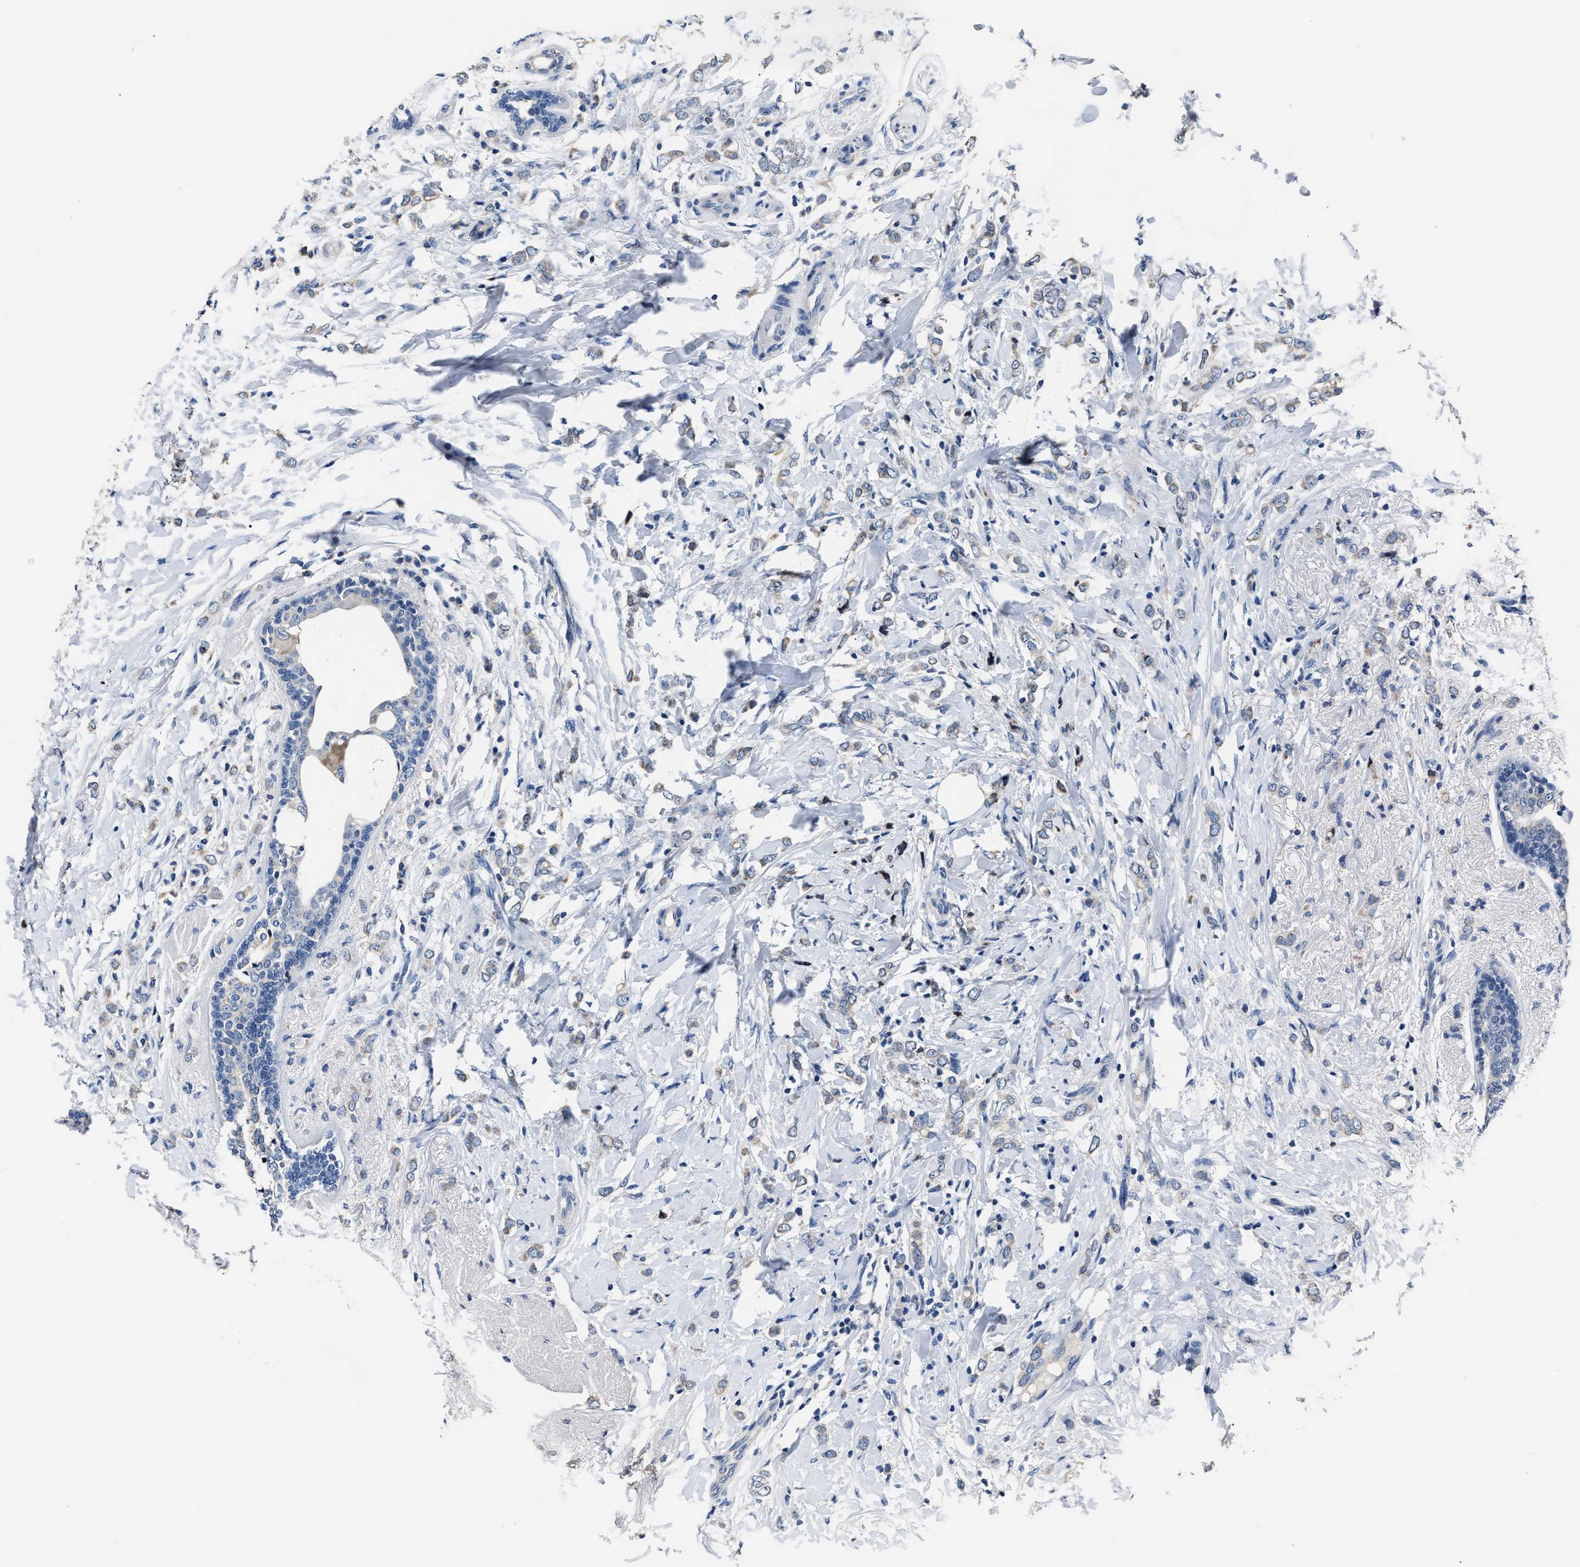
{"staining": {"intensity": "weak", "quantity": "<25%", "location": "cytoplasmic/membranous"}, "tissue": "breast cancer", "cell_type": "Tumor cells", "image_type": "cancer", "snomed": [{"axis": "morphology", "description": "Normal tissue, NOS"}, {"axis": "morphology", "description": "Lobular carcinoma"}, {"axis": "topography", "description": "Breast"}], "caption": "Immunohistochemistry (IHC) of breast cancer reveals no staining in tumor cells.", "gene": "DNAJC24", "patient": {"sex": "female", "age": 47}}